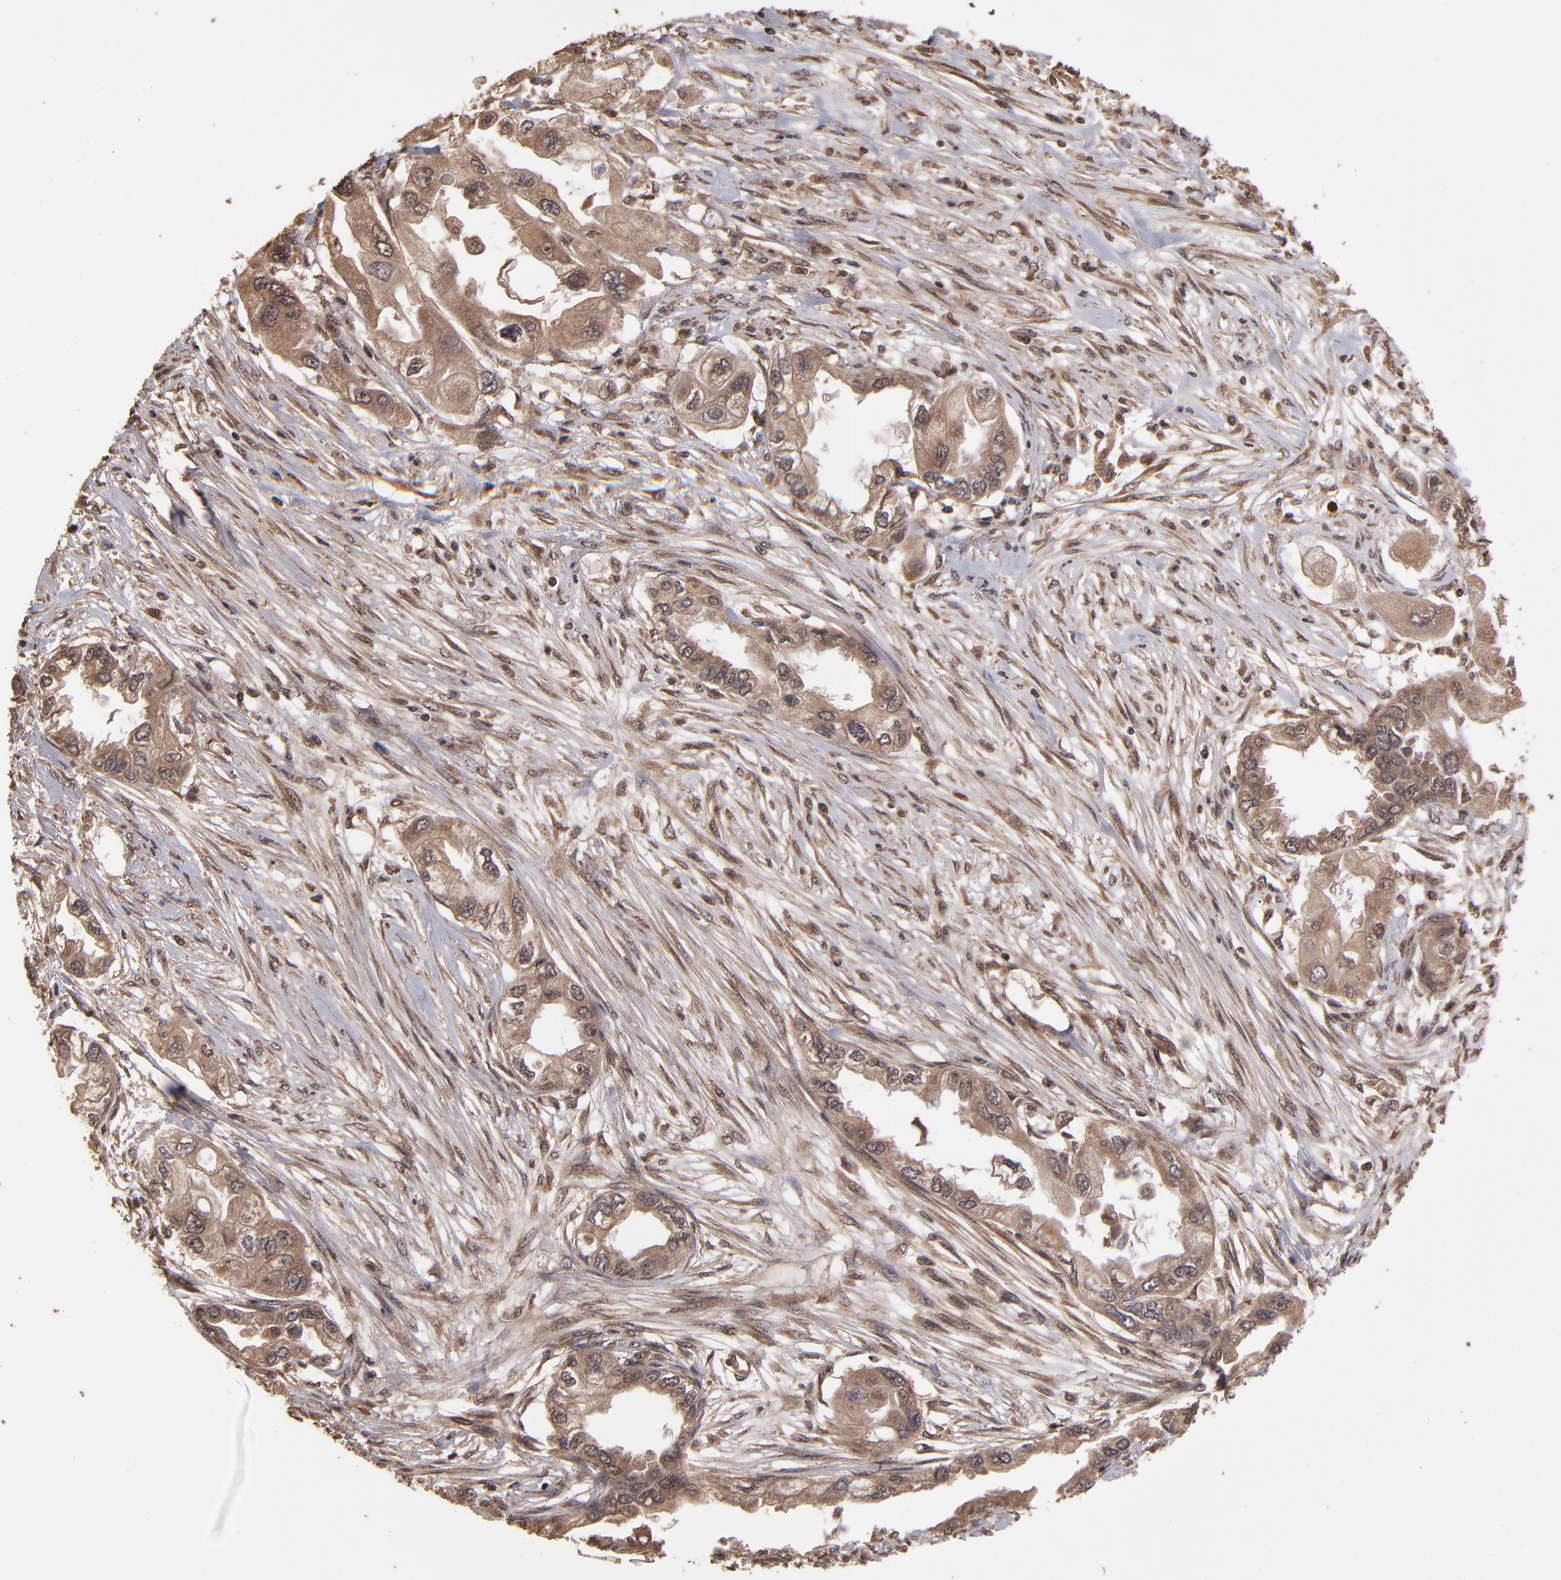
{"staining": {"intensity": "moderate", "quantity": ">75%", "location": "cytoplasmic/membranous"}, "tissue": "endometrial cancer", "cell_type": "Tumor cells", "image_type": "cancer", "snomed": [{"axis": "morphology", "description": "Adenocarcinoma, NOS"}, {"axis": "topography", "description": "Endometrium"}], "caption": "Moderate cytoplasmic/membranous protein expression is seen in about >75% of tumor cells in endometrial adenocarcinoma. The protein of interest is shown in brown color, while the nuclei are stained blue.", "gene": "NFE2L2", "patient": {"sex": "female", "age": 67}}